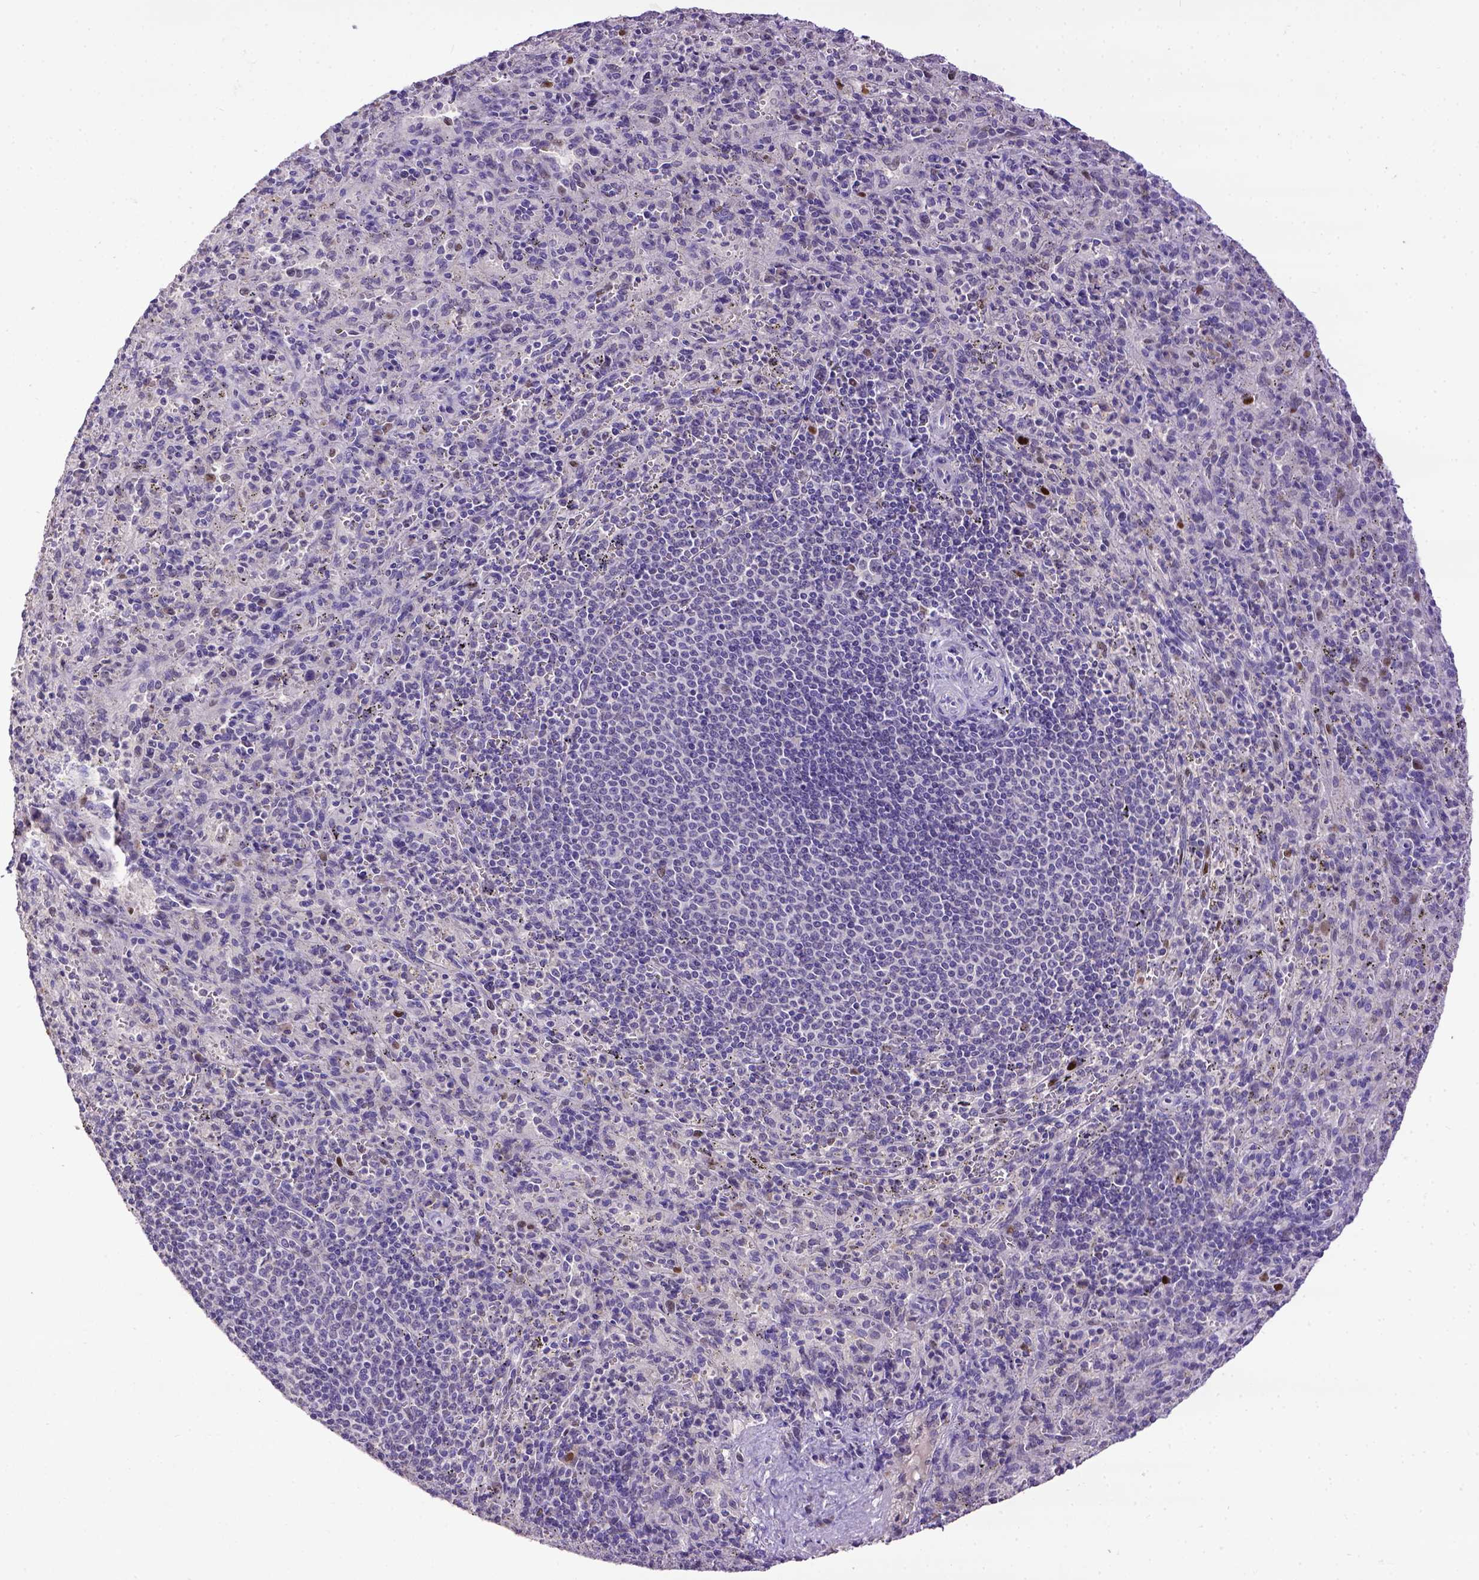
{"staining": {"intensity": "negative", "quantity": "none", "location": "none"}, "tissue": "spleen", "cell_type": "Cells in red pulp", "image_type": "normal", "snomed": [{"axis": "morphology", "description": "Normal tissue, NOS"}, {"axis": "topography", "description": "Spleen"}], "caption": "This micrograph is of normal spleen stained with IHC to label a protein in brown with the nuclei are counter-stained blue. There is no expression in cells in red pulp.", "gene": "CDKN1A", "patient": {"sex": "male", "age": 57}}